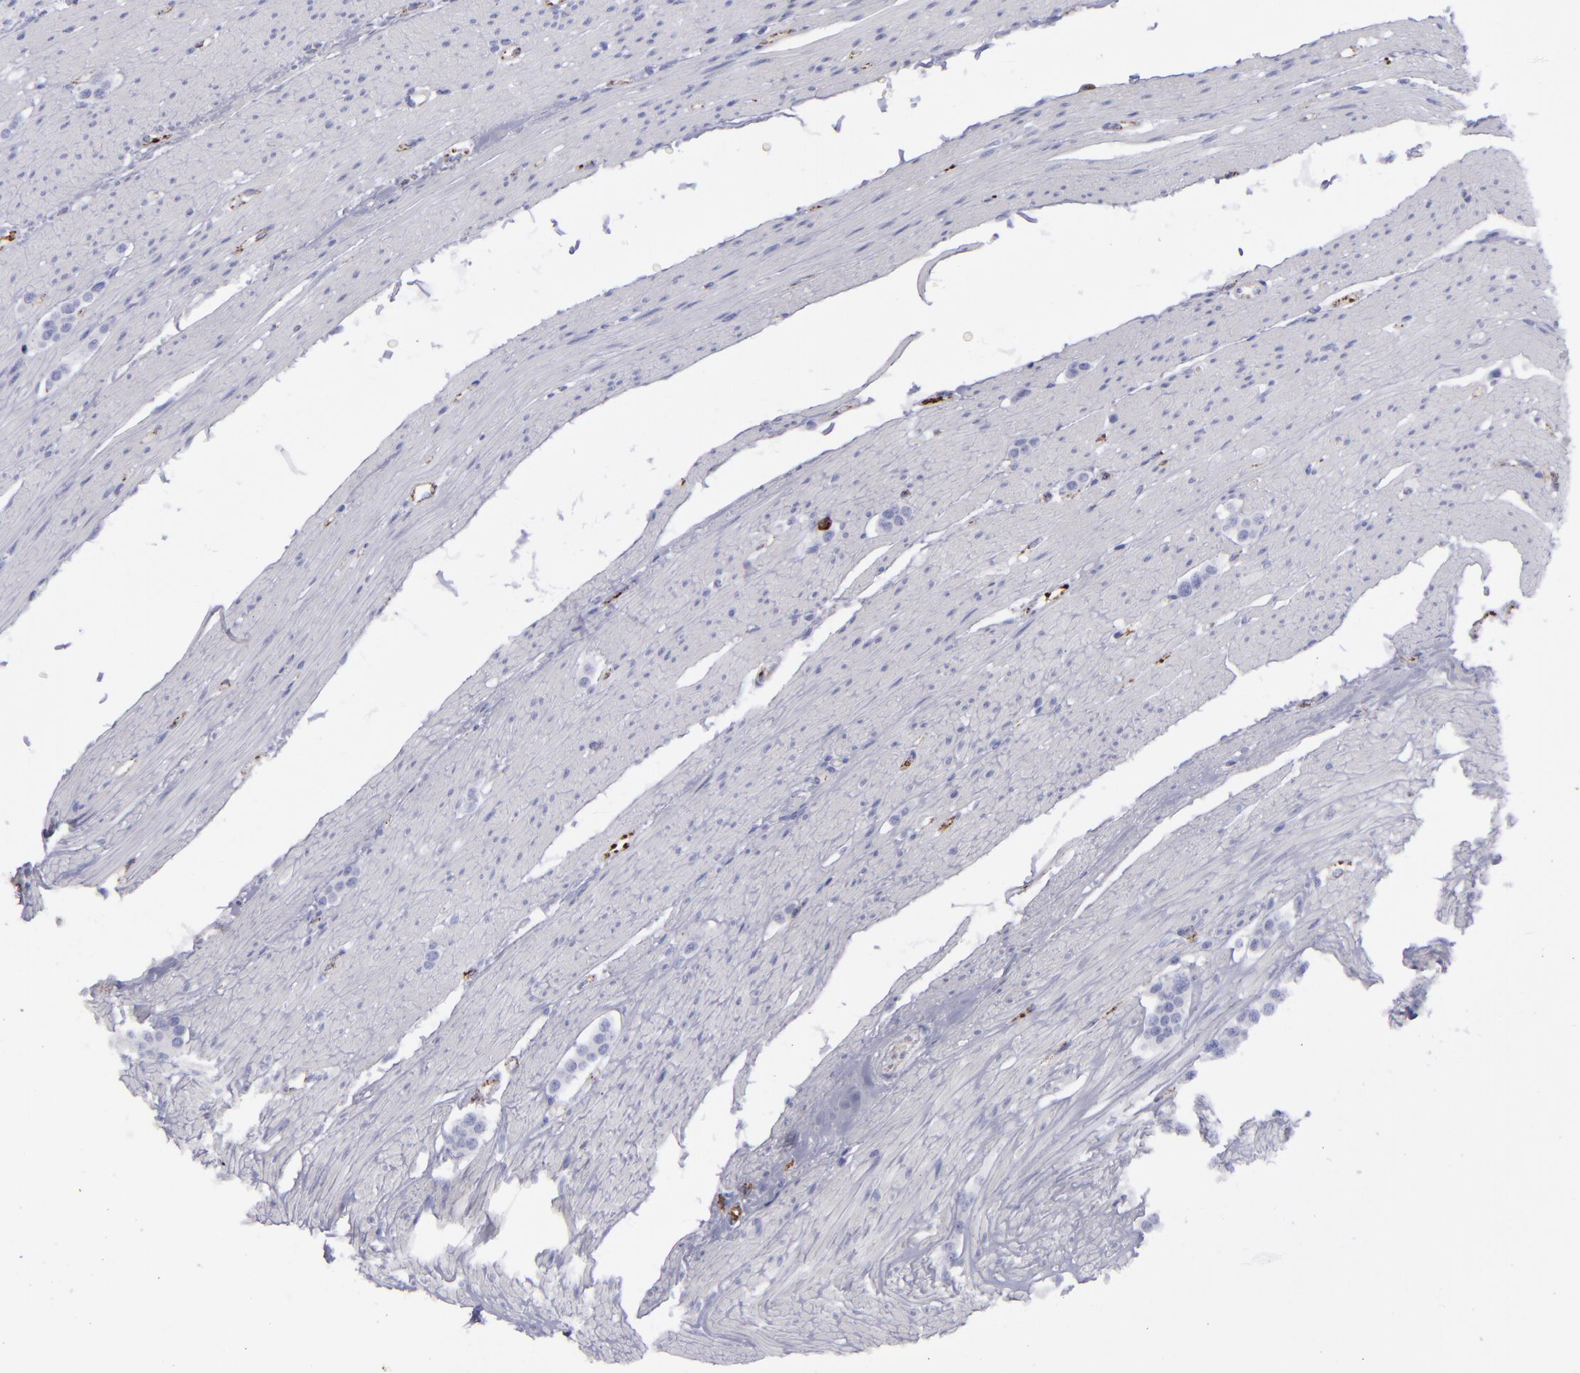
{"staining": {"intensity": "negative", "quantity": "none", "location": "none"}, "tissue": "carcinoid", "cell_type": "Tumor cells", "image_type": "cancer", "snomed": [{"axis": "morphology", "description": "Carcinoid, malignant, NOS"}, {"axis": "topography", "description": "Small intestine"}], "caption": "Immunohistochemical staining of carcinoid (malignant) shows no significant expression in tumor cells.", "gene": "CD27", "patient": {"sex": "male", "age": 60}}